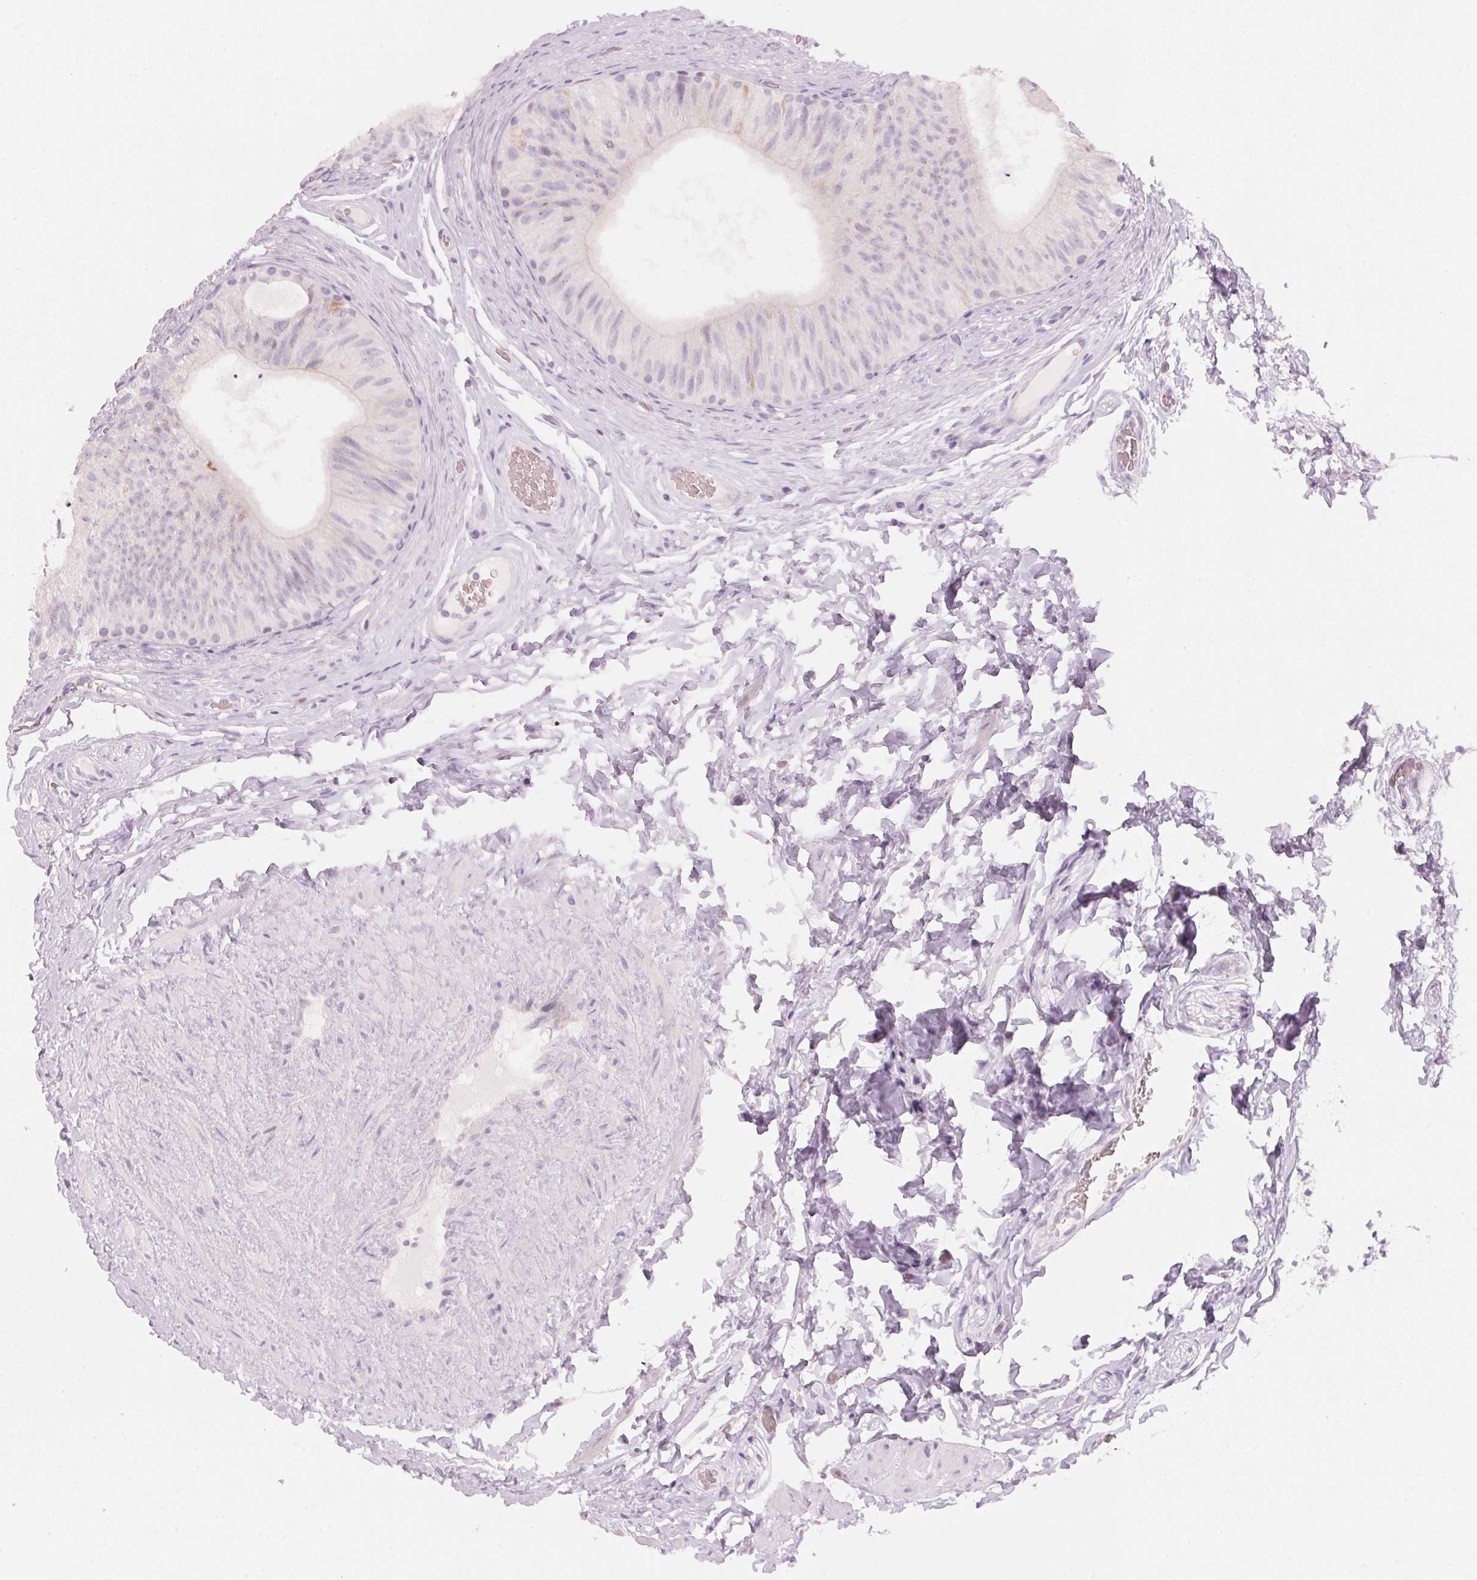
{"staining": {"intensity": "negative", "quantity": "none", "location": "none"}, "tissue": "epididymis", "cell_type": "Glandular cells", "image_type": "normal", "snomed": [{"axis": "morphology", "description": "Normal tissue, NOS"}, {"axis": "topography", "description": "Epididymis, spermatic cord, NOS"}, {"axis": "topography", "description": "Epididymis"}], "caption": "Human epididymis stained for a protein using immunohistochemistry shows no staining in glandular cells.", "gene": "HOXB13", "patient": {"sex": "male", "age": 31}}